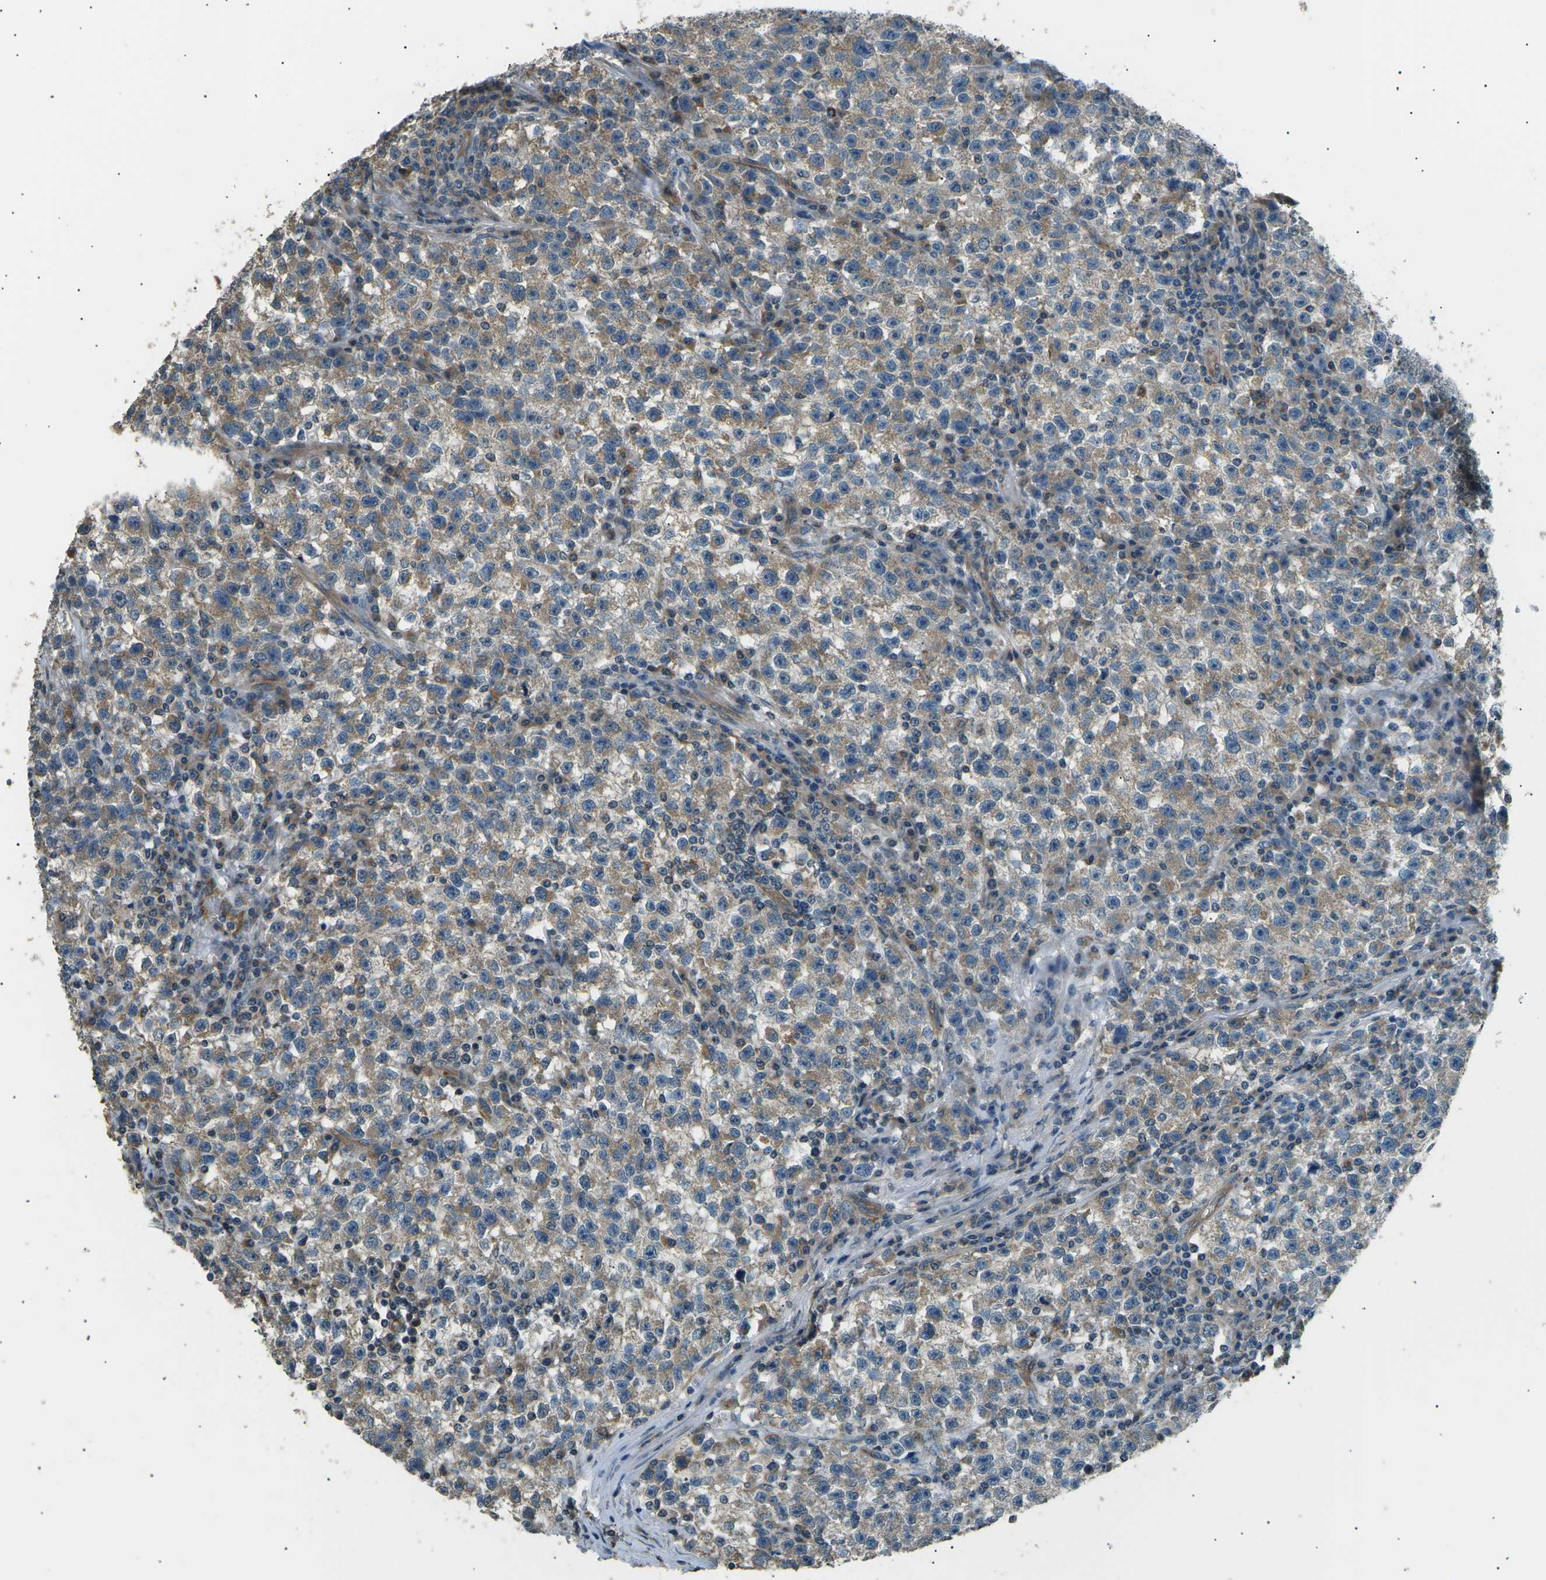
{"staining": {"intensity": "weak", "quantity": ">75%", "location": "cytoplasmic/membranous"}, "tissue": "testis cancer", "cell_type": "Tumor cells", "image_type": "cancer", "snomed": [{"axis": "morphology", "description": "Seminoma, NOS"}, {"axis": "topography", "description": "Testis"}], "caption": "Immunohistochemistry of testis cancer (seminoma) demonstrates low levels of weak cytoplasmic/membranous expression in approximately >75% of tumor cells.", "gene": "SLK", "patient": {"sex": "male", "age": 22}}